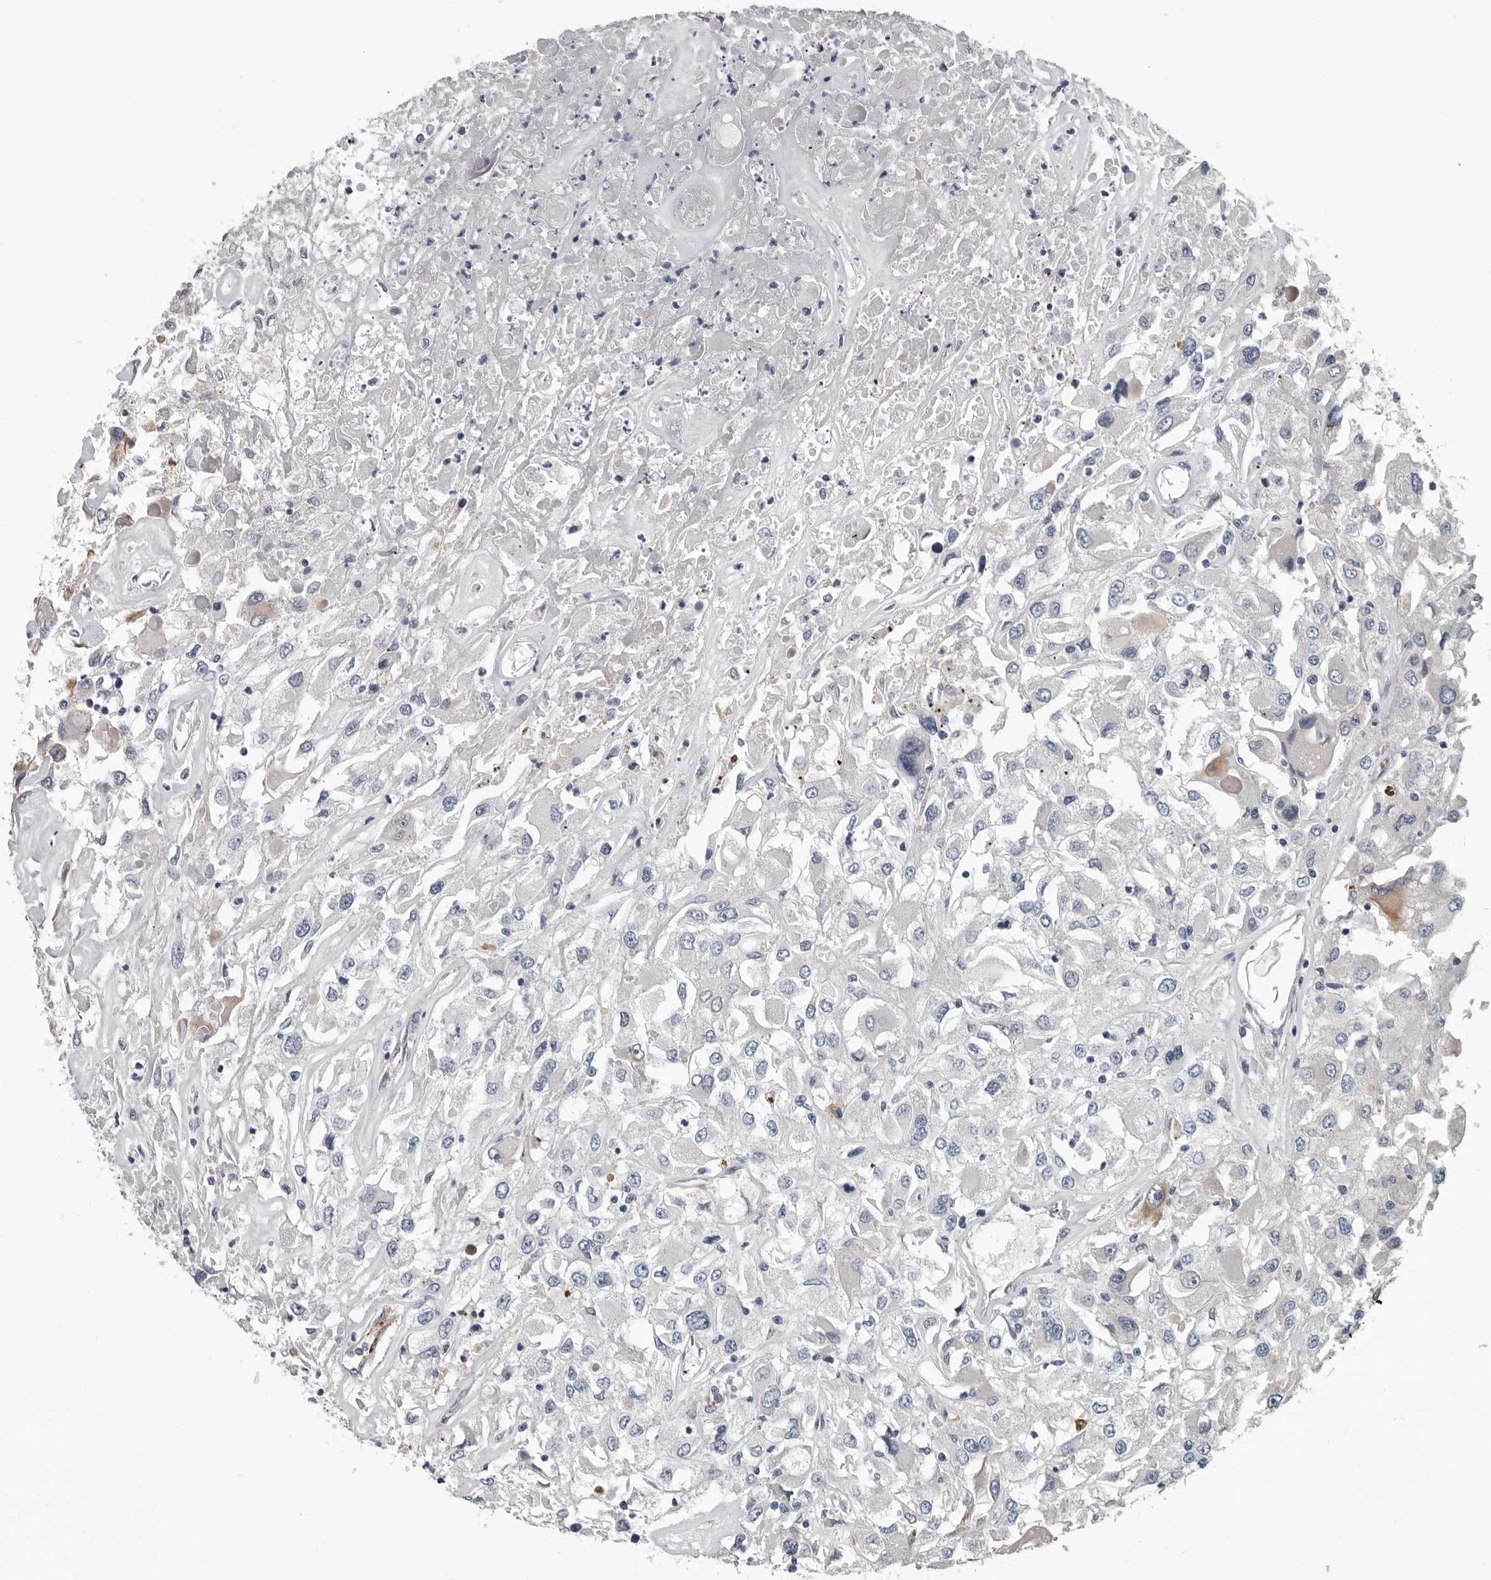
{"staining": {"intensity": "negative", "quantity": "none", "location": "none"}, "tissue": "renal cancer", "cell_type": "Tumor cells", "image_type": "cancer", "snomed": [{"axis": "morphology", "description": "Adenocarcinoma, NOS"}, {"axis": "topography", "description": "Kidney"}], "caption": "This image is of renal cancer stained with immunohistochemistry to label a protein in brown with the nuclei are counter-stained blue. There is no expression in tumor cells. Brightfield microscopy of immunohistochemistry (IHC) stained with DAB (3,3'-diaminobenzidine) (brown) and hematoxylin (blue), captured at high magnification.", "gene": "DPY19L4", "patient": {"sex": "female", "age": 52}}